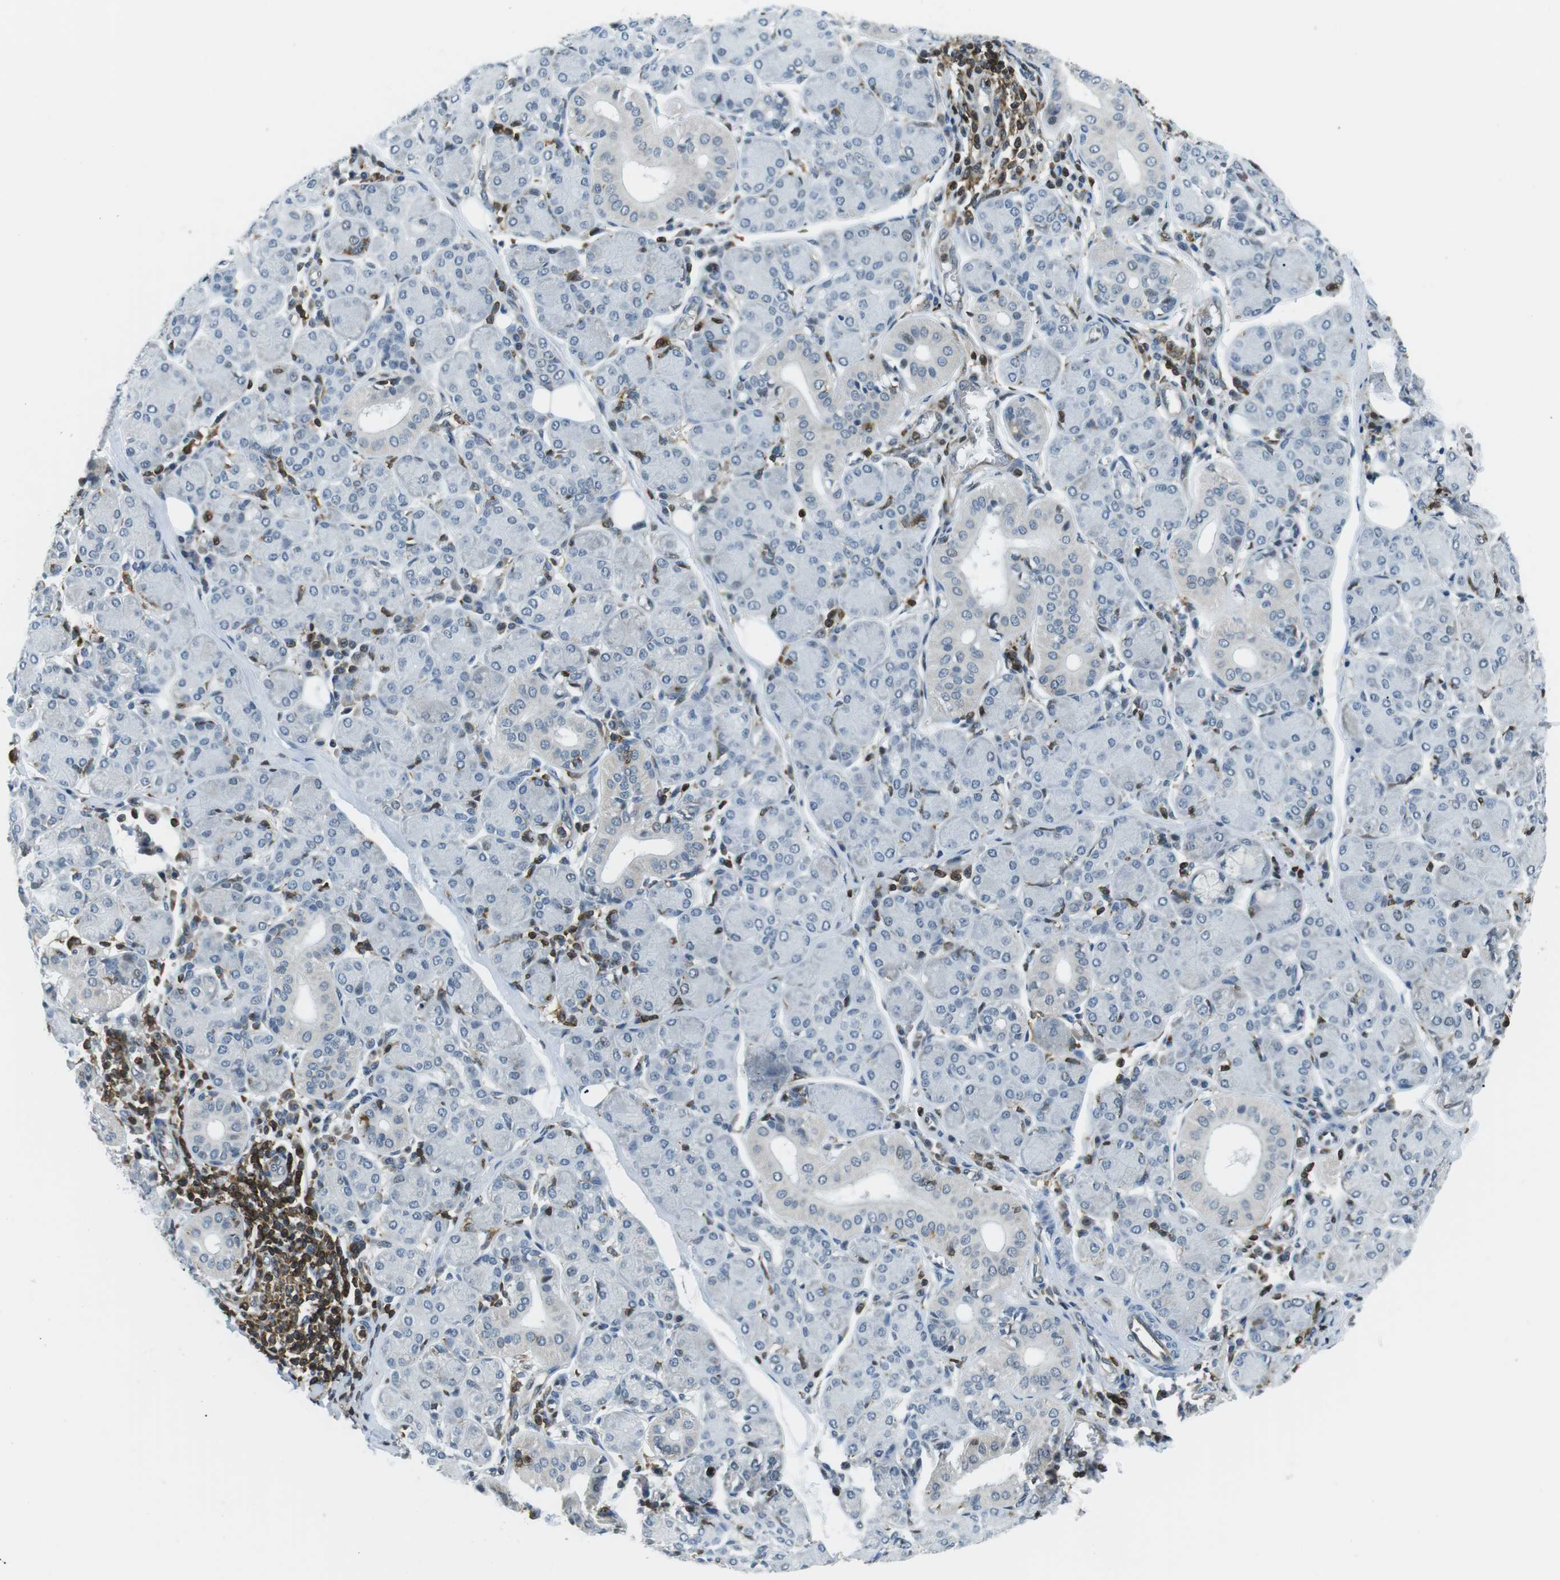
{"staining": {"intensity": "negative", "quantity": "none", "location": "none"}, "tissue": "salivary gland", "cell_type": "Glandular cells", "image_type": "normal", "snomed": [{"axis": "morphology", "description": "Normal tissue, NOS"}, {"axis": "morphology", "description": "Inflammation, NOS"}, {"axis": "topography", "description": "Lymph node"}, {"axis": "topography", "description": "Salivary gland"}], "caption": "Immunohistochemical staining of unremarkable salivary gland exhibits no significant staining in glandular cells.", "gene": "STK10", "patient": {"sex": "male", "age": 3}}